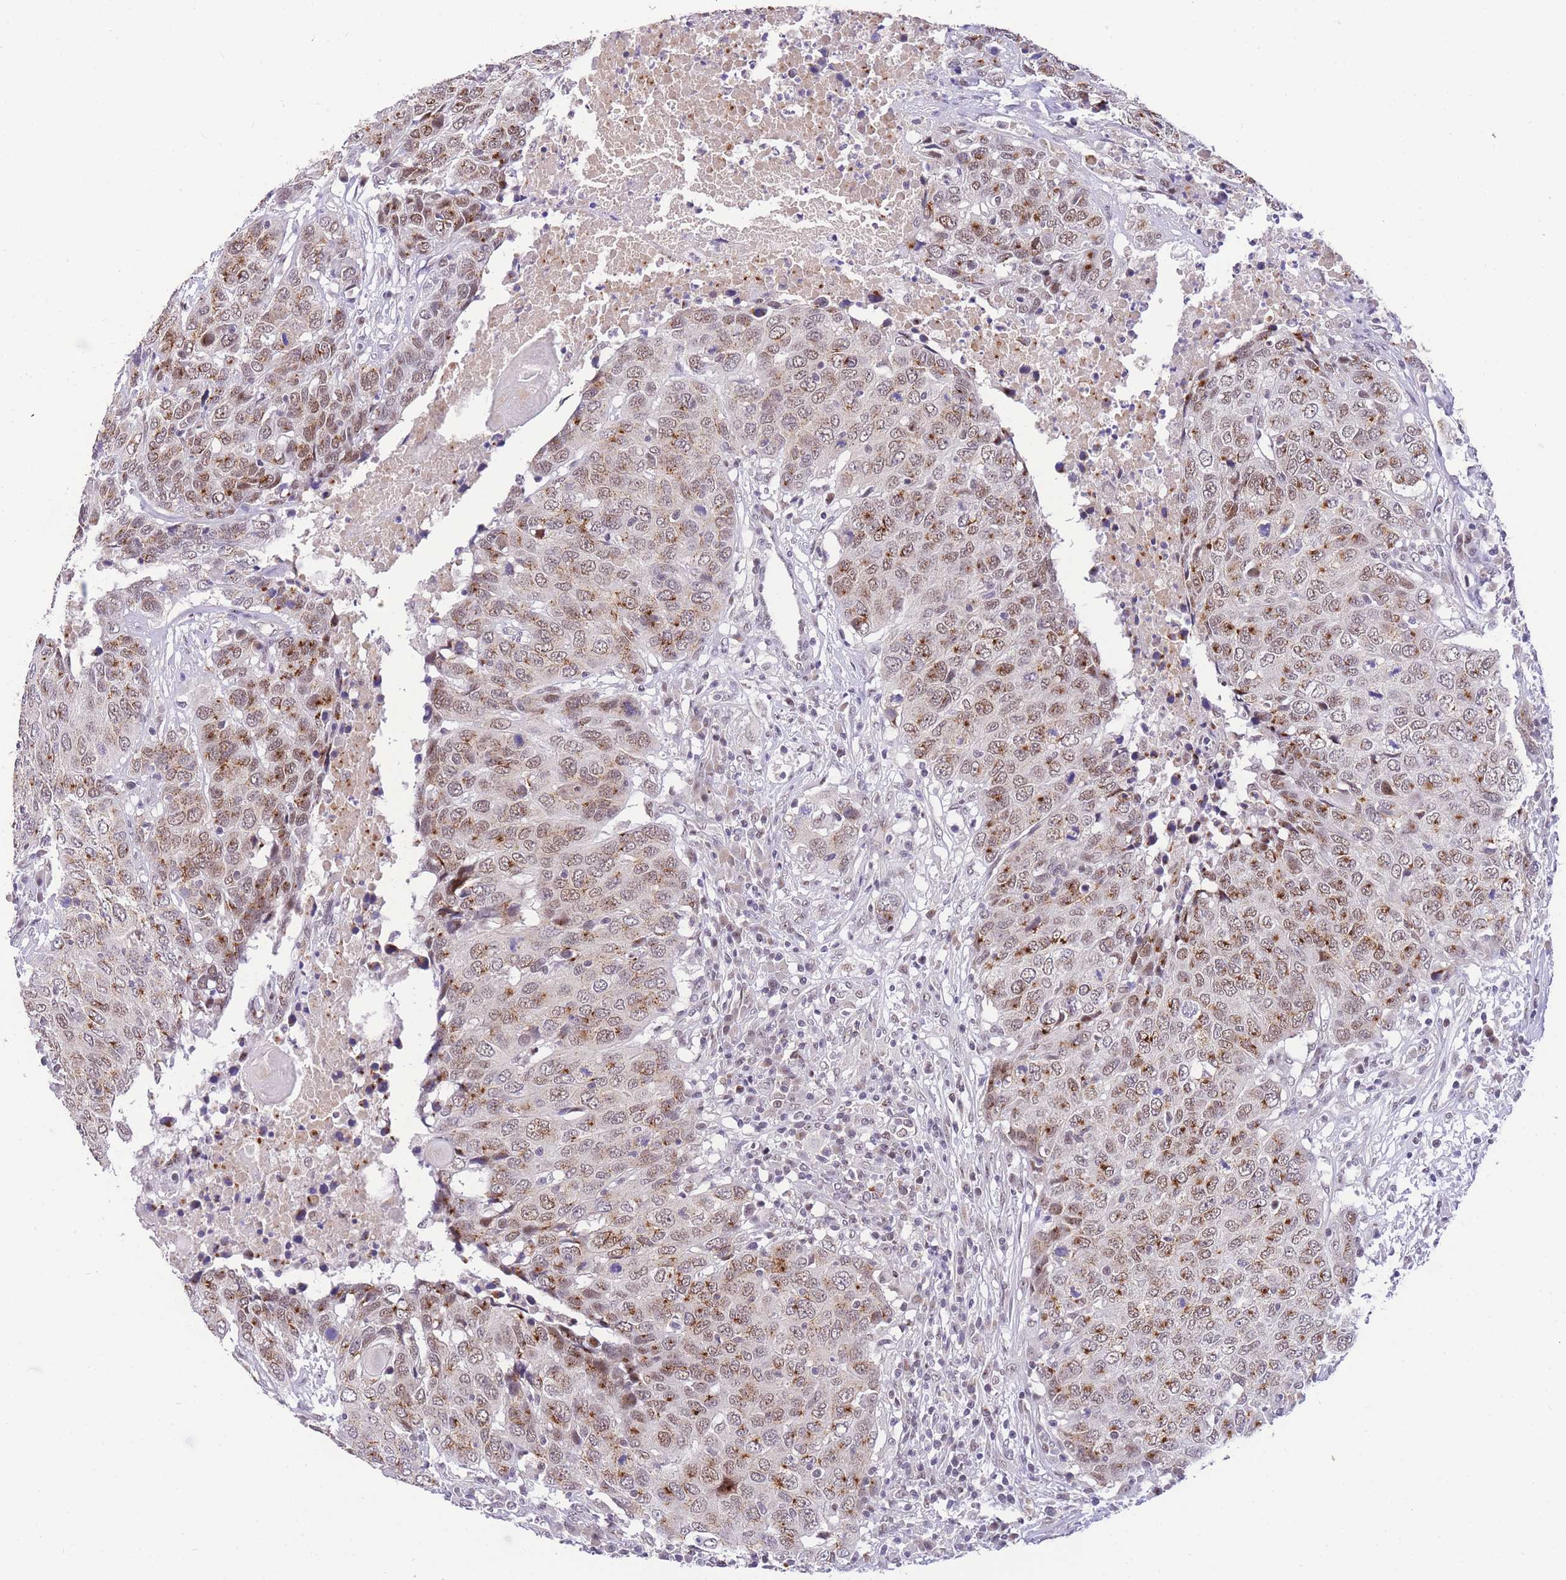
{"staining": {"intensity": "moderate", "quantity": "25%-75%", "location": "nuclear"}, "tissue": "head and neck cancer", "cell_type": "Tumor cells", "image_type": "cancer", "snomed": [{"axis": "morphology", "description": "Squamous cell carcinoma, NOS"}, {"axis": "topography", "description": "Head-Neck"}], "caption": "Protein staining shows moderate nuclear expression in approximately 25%-75% of tumor cells in head and neck cancer.", "gene": "SLC35F2", "patient": {"sex": "male", "age": 66}}